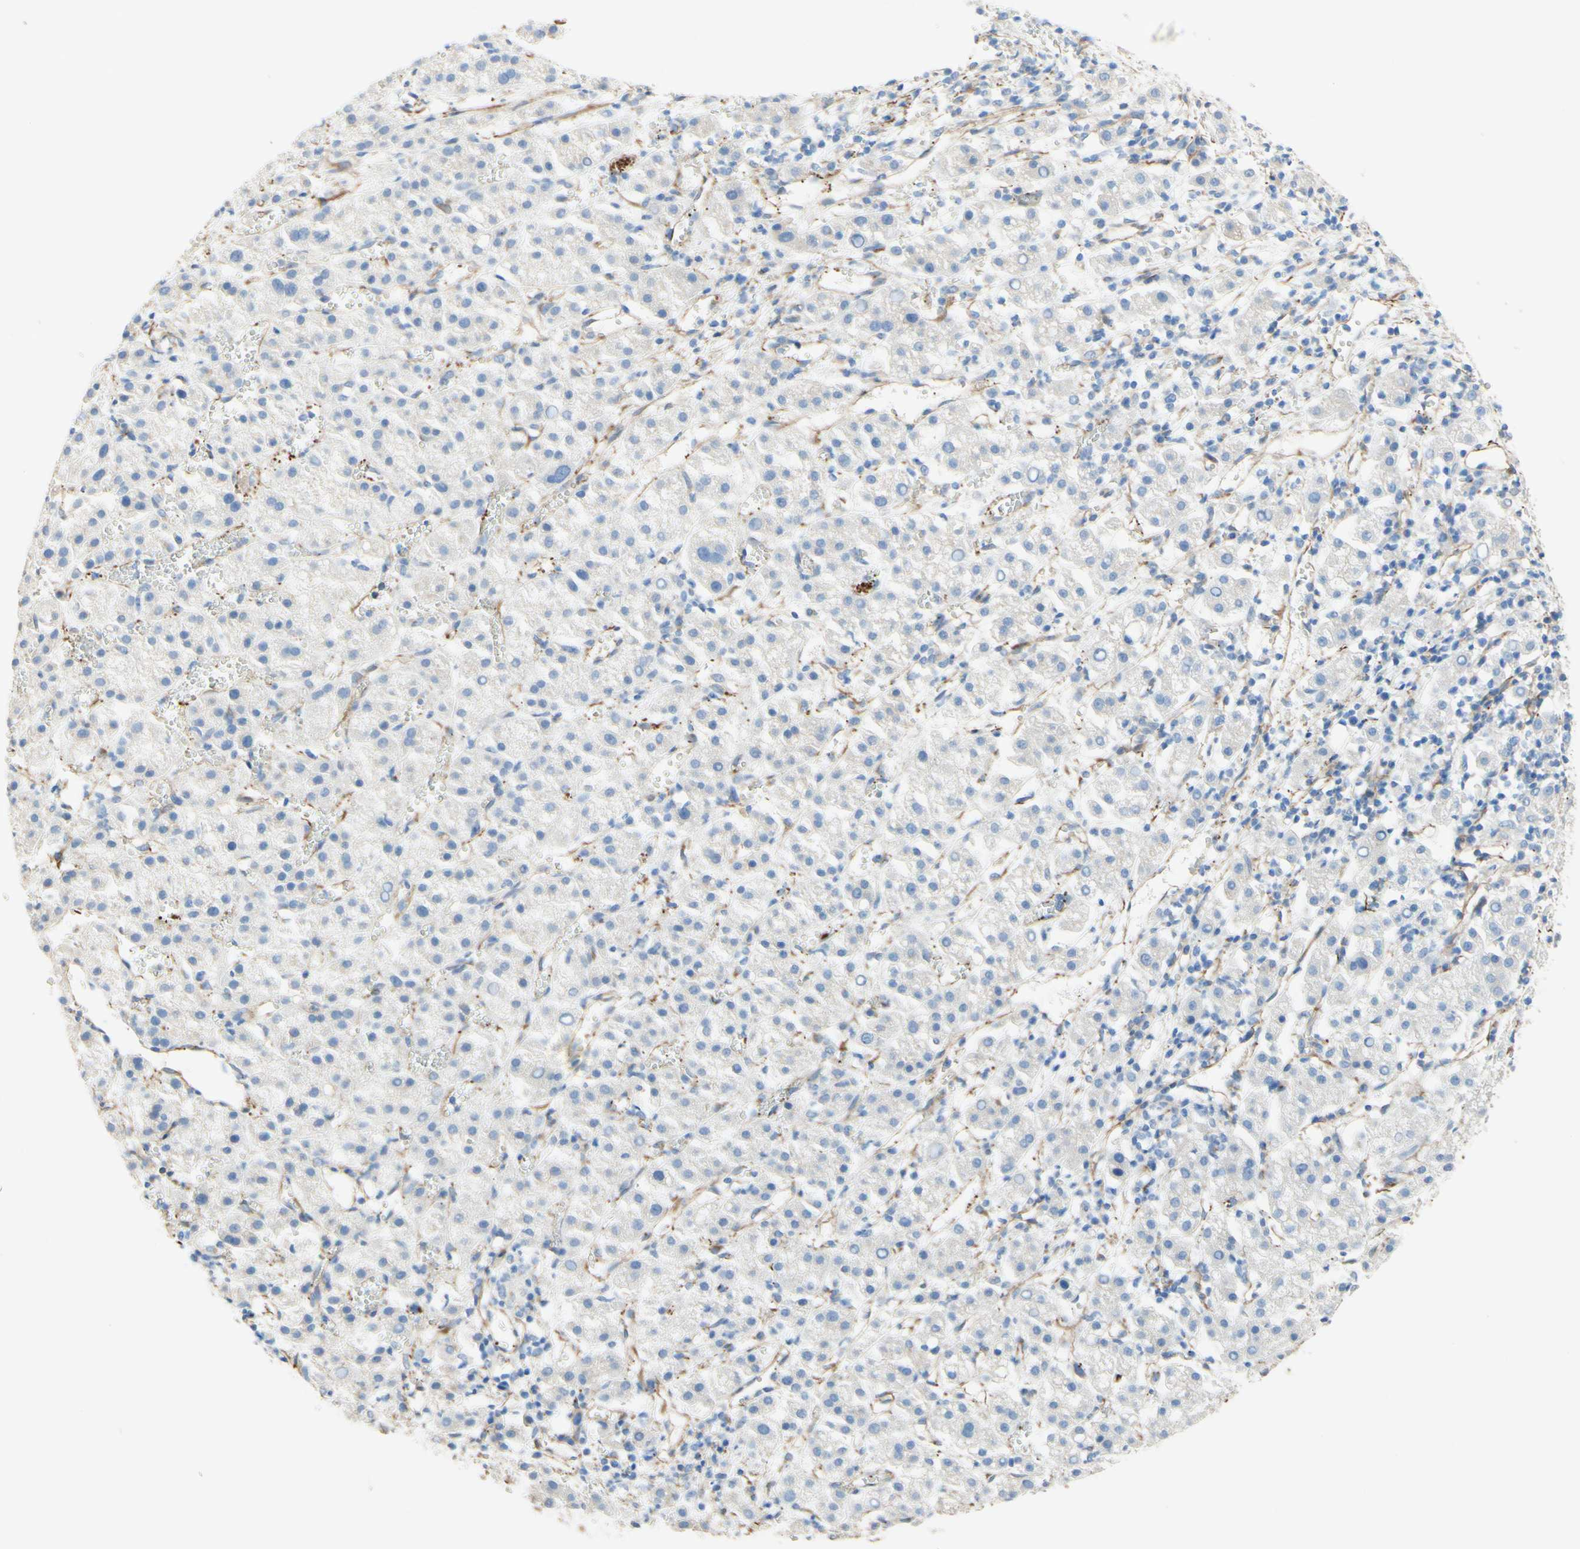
{"staining": {"intensity": "negative", "quantity": "none", "location": "none"}, "tissue": "liver cancer", "cell_type": "Tumor cells", "image_type": "cancer", "snomed": [{"axis": "morphology", "description": "Carcinoma, Hepatocellular, NOS"}, {"axis": "topography", "description": "Liver"}], "caption": "Liver hepatocellular carcinoma was stained to show a protein in brown. There is no significant staining in tumor cells.", "gene": "ENDOD1", "patient": {"sex": "female", "age": 58}}